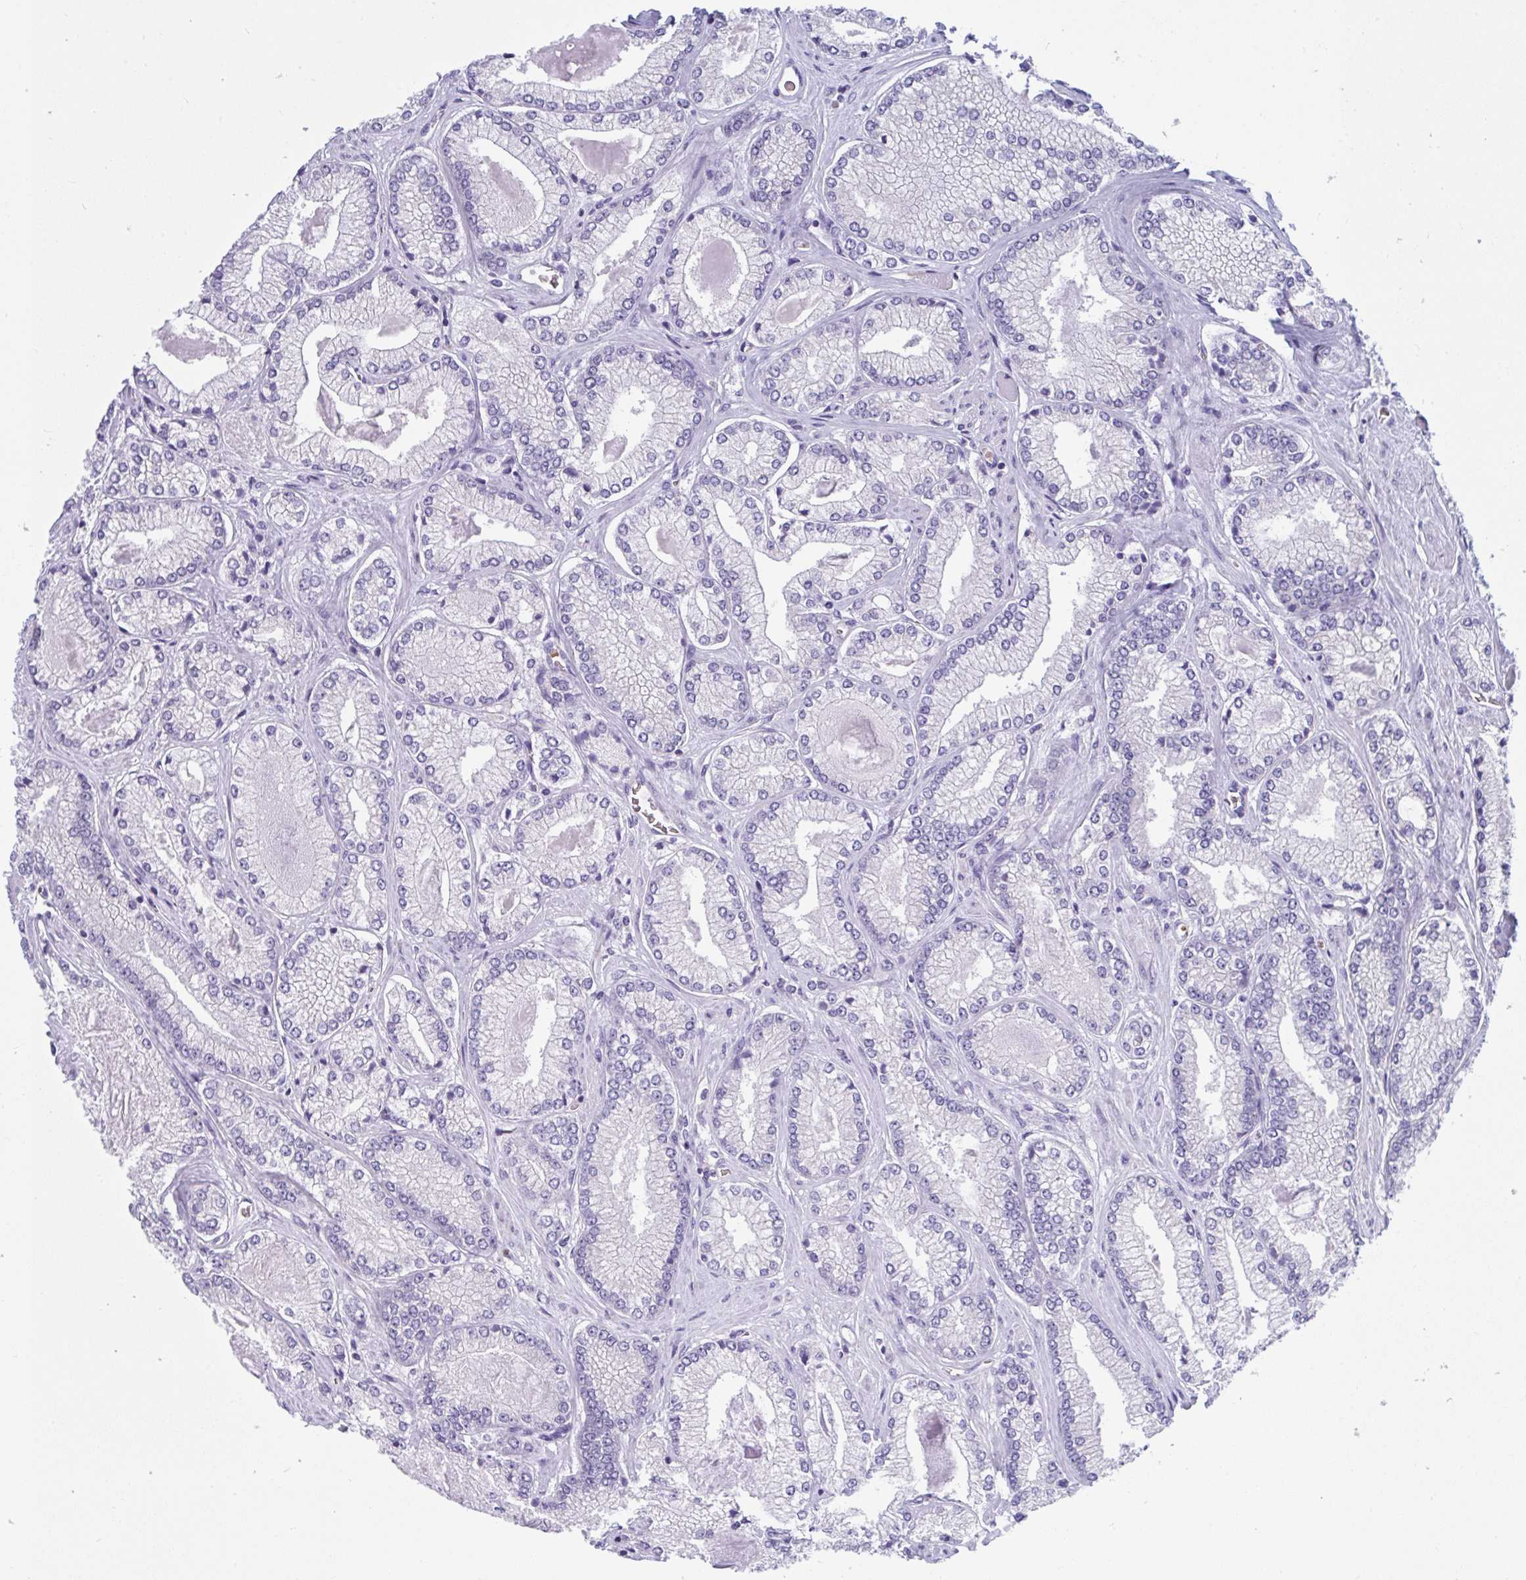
{"staining": {"intensity": "negative", "quantity": "none", "location": "none"}, "tissue": "prostate cancer", "cell_type": "Tumor cells", "image_type": "cancer", "snomed": [{"axis": "morphology", "description": "Adenocarcinoma, Low grade"}, {"axis": "topography", "description": "Prostate"}], "caption": "Prostate cancer stained for a protein using IHC displays no staining tumor cells.", "gene": "TTC30B", "patient": {"sex": "male", "age": 67}}